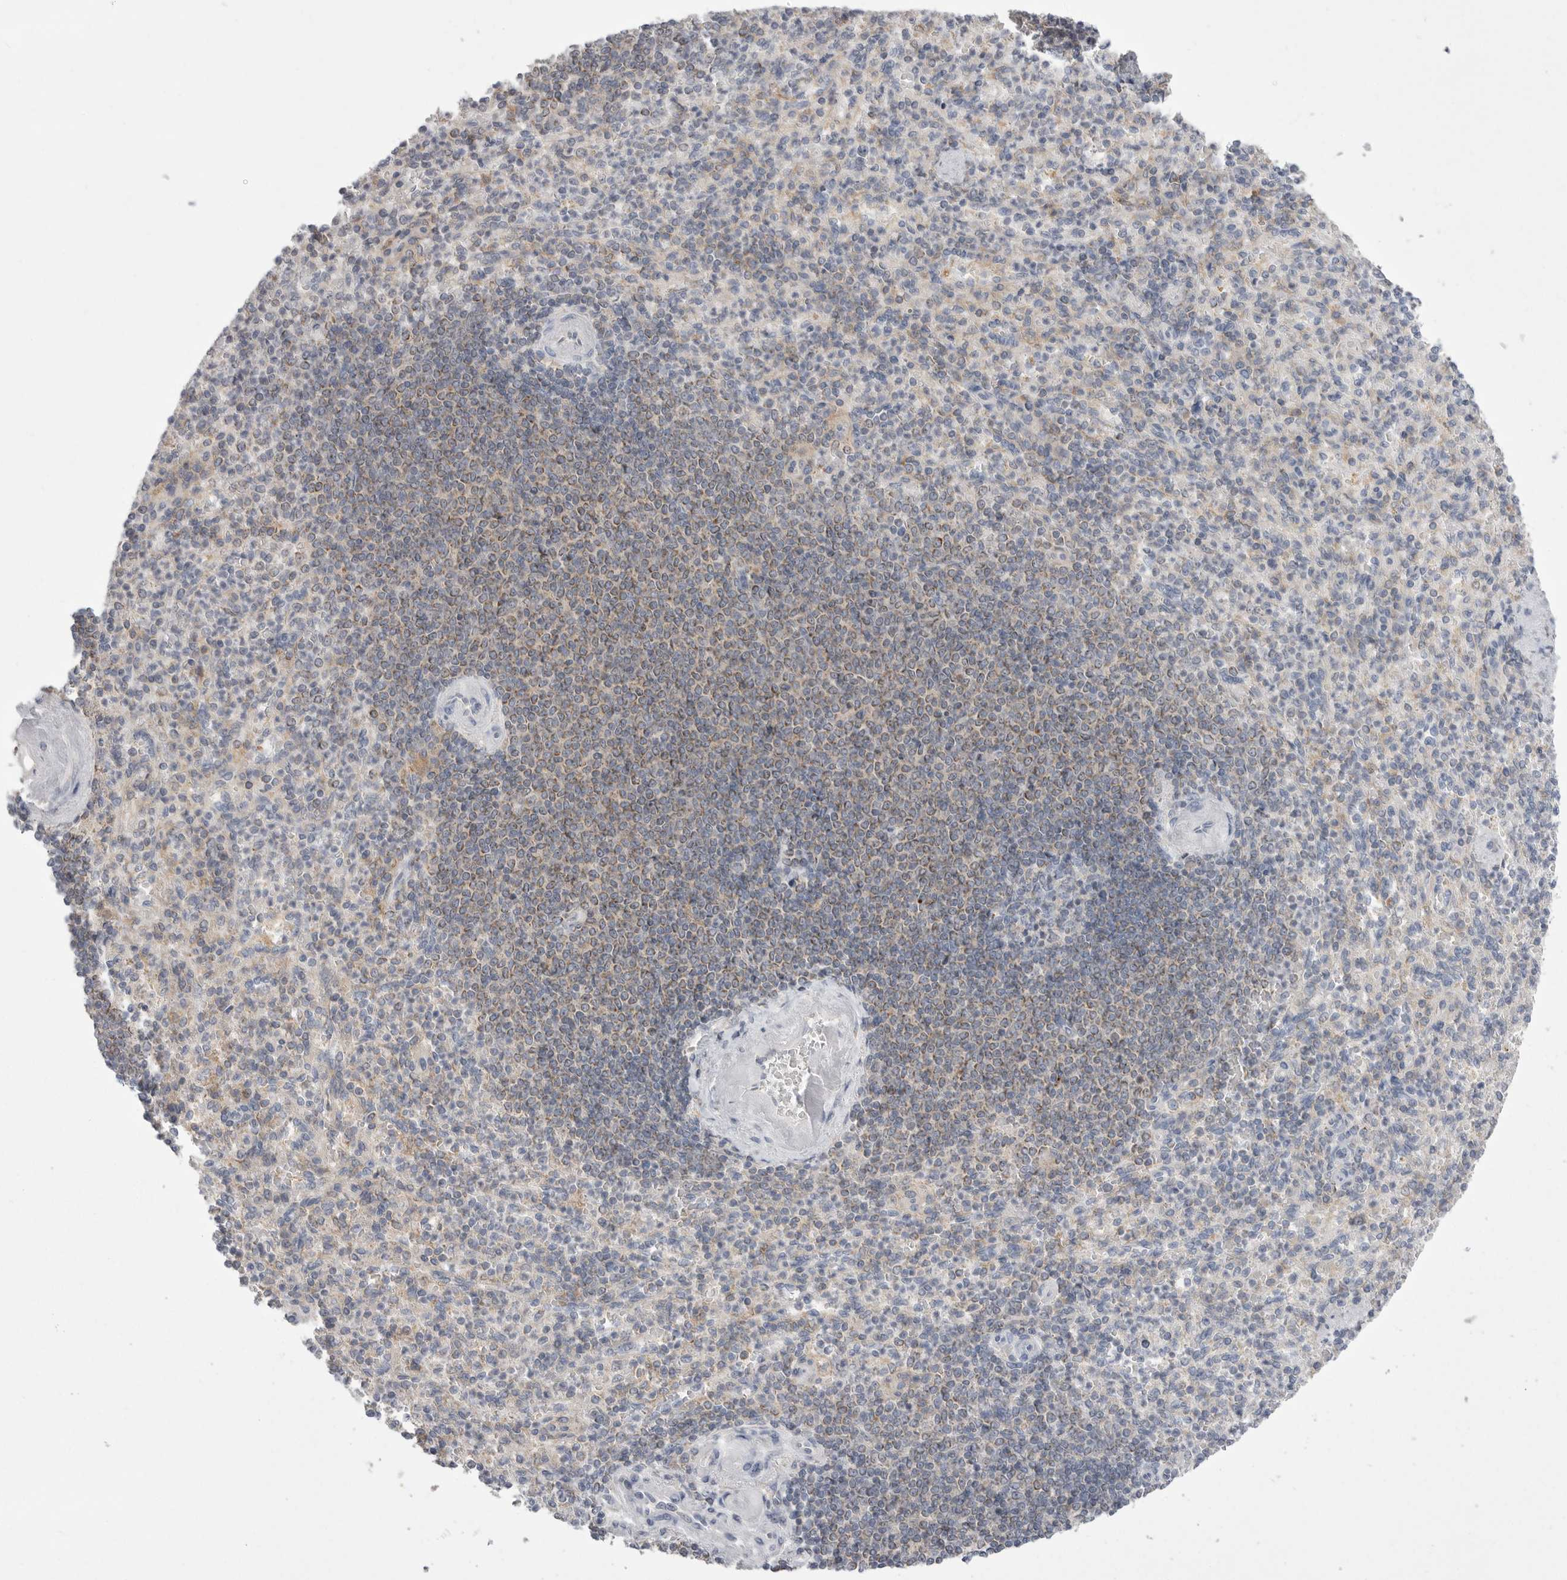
{"staining": {"intensity": "negative", "quantity": "none", "location": "none"}, "tissue": "spleen", "cell_type": "Cells in red pulp", "image_type": "normal", "snomed": [{"axis": "morphology", "description": "Normal tissue, NOS"}, {"axis": "topography", "description": "Spleen"}], "caption": "Cells in red pulp show no significant protein staining in benign spleen.", "gene": "KYAT3", "patient": {"sex": "female", "age": 74}}